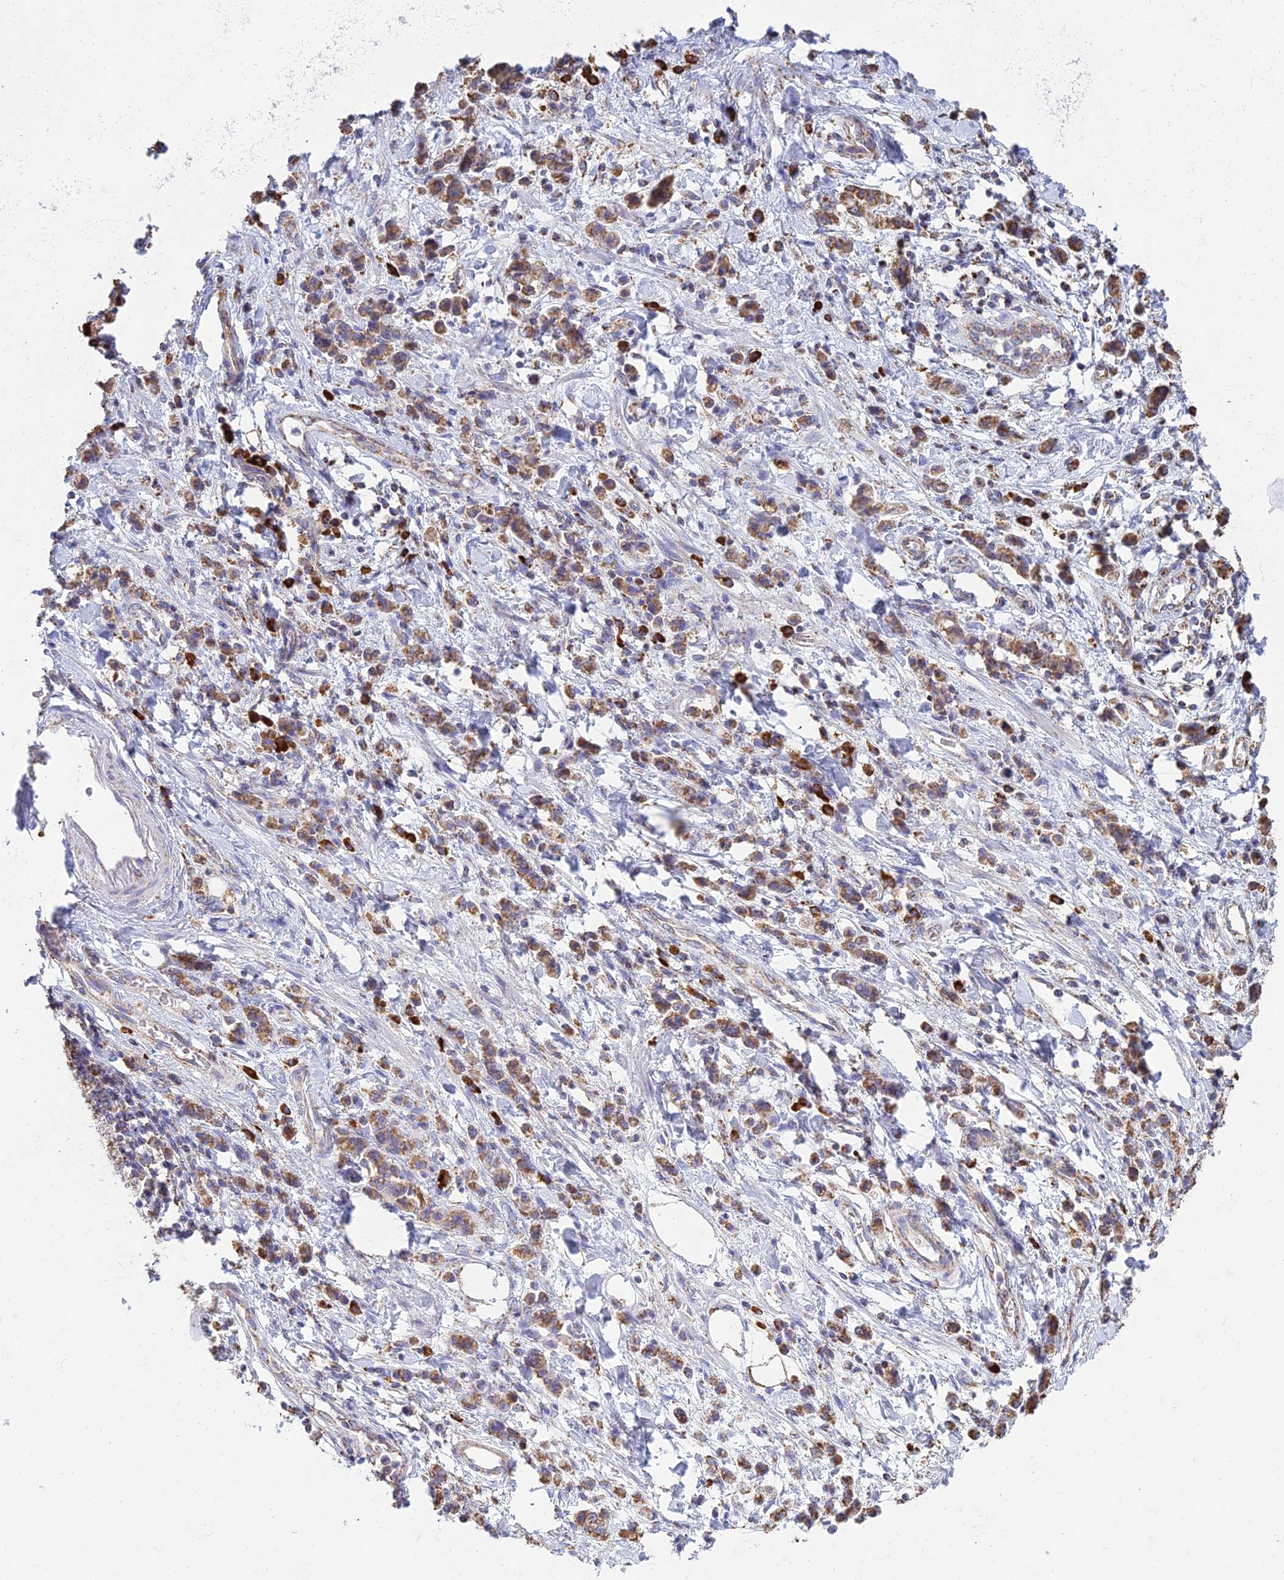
{"staining": {"intensity": "moderate", "quantity": ">75%", "location": "cytoplasmic/membranous"}, "tissue": "stomach cancer", "cell_type": "Tumor cells", "image_type": "cancer", "snomed": [{"axis": "morphology", "description": "Adenocarcinoma, NOS"}, {"axis": "topography", "description": "Stomach"}], "caption": "Brown immunohistochemical staining in human stomach cancer demonstrates moderate cytoplasmic/membranous staining in approximately >75% of tumor cells.", "gene": "OR2W3", "patient": {"sex": "male", "age": 76}}